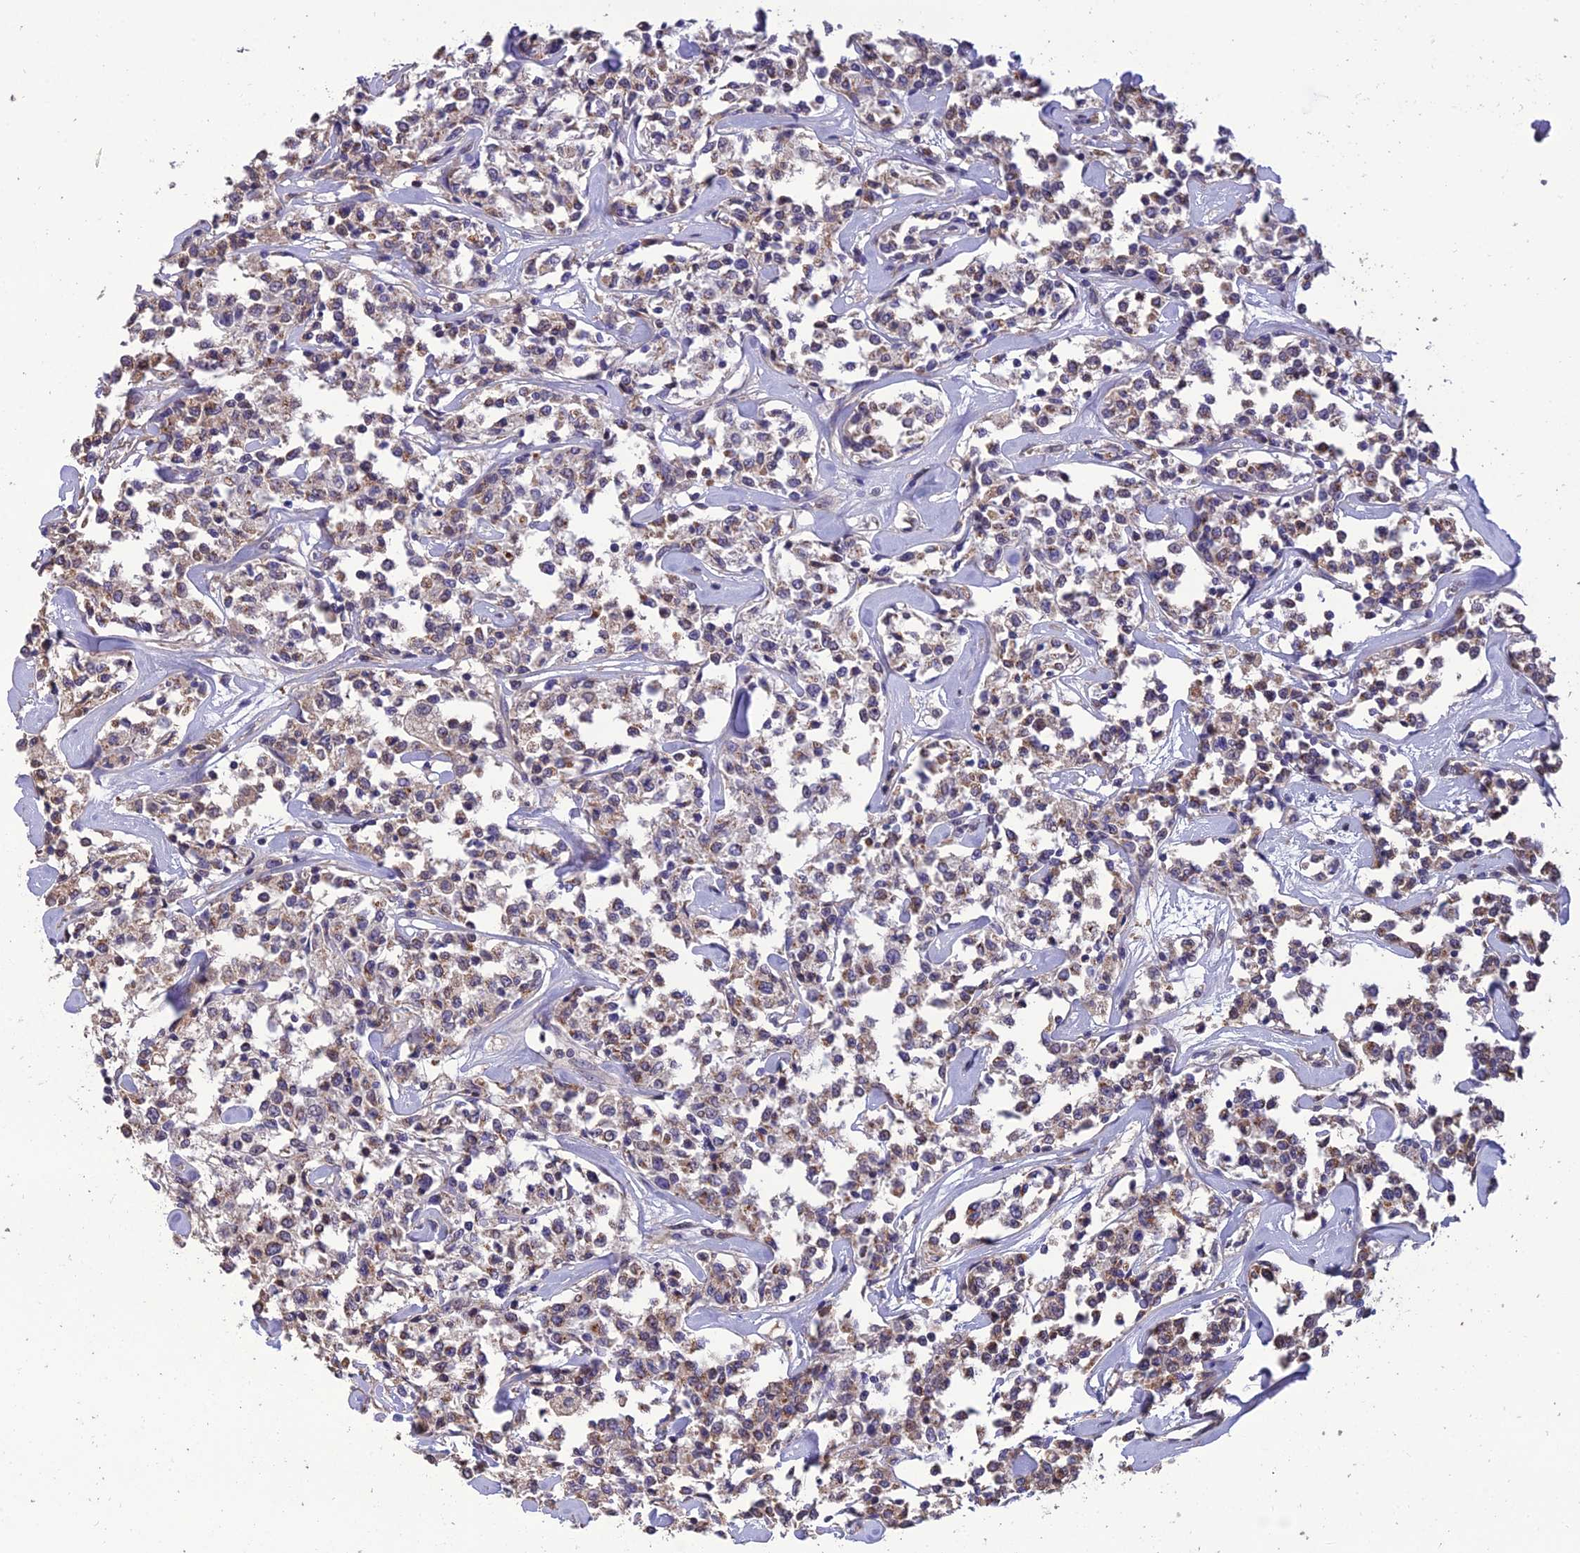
{"staining": {"intensity": "weak", "quantity": "25%-75%", "location": "cytoplasmic/membranous"}, "tissue": "lymphoma", "cell_type": "Tumor cells", "image_type": "cancer", "snomed": [{"axis": "morphology", "description": "Malignant lymphoma, non-Hodgkin's type, Low grade"}, {"axis": "topography", "description": "Small intestine"}], "caption": "This histopathology image displays IHC staining of human lymphoma, with low weak cytoplasmic/membranous positivity in about 25%-75% of tumor cells.", "gene": "MIOS", "patient": {"sex": "female", "age": 59}}